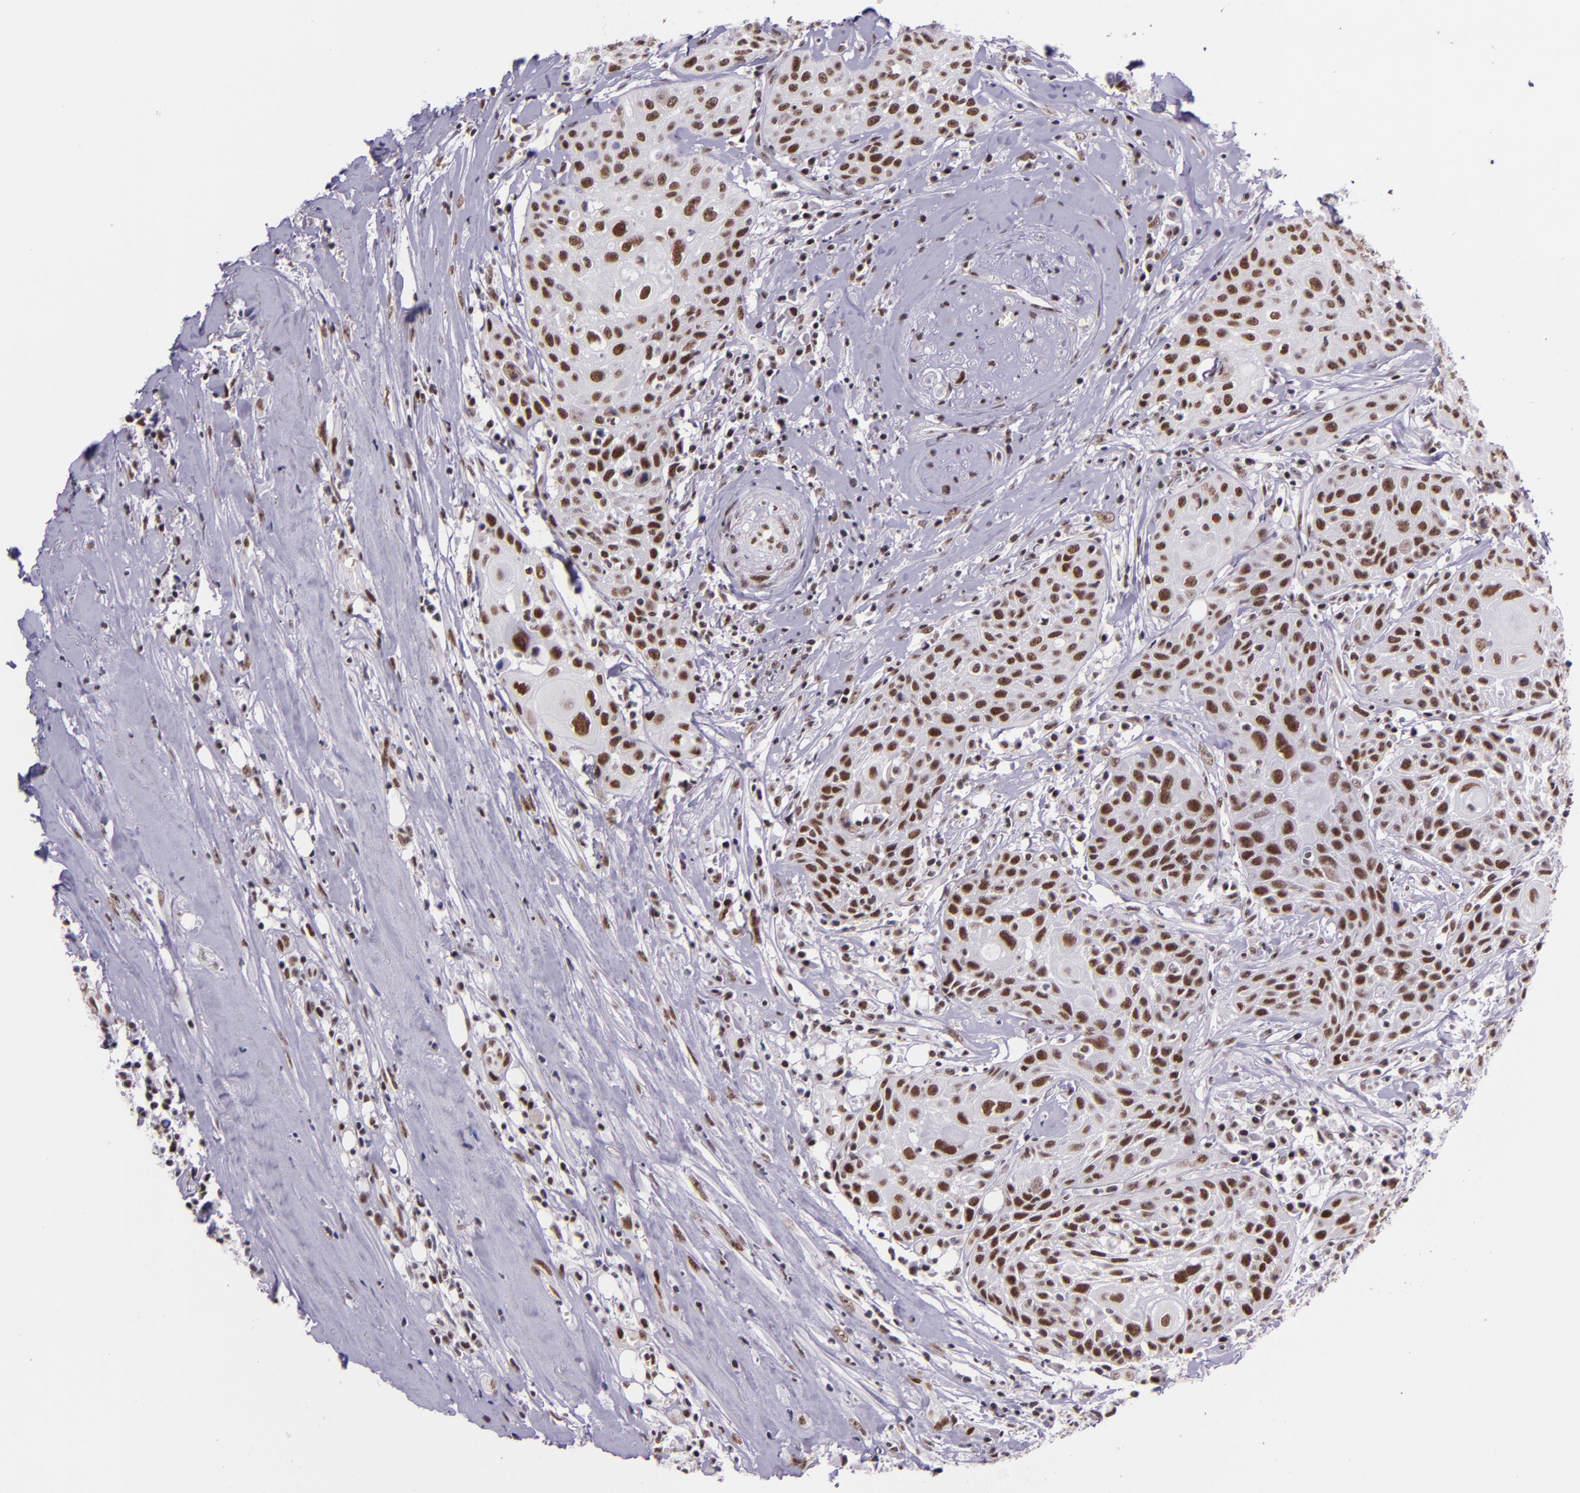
{"staining": {"intensity": "strong", "quantity": ">75%", "location": "nuclear"}, "tissue": "head and neck cancer", "cell_type": "Tumor cells", "image_type": "cancer", "snomed": [{"axis": "morphology", "description": "Squamous cell carcinoma, NOS"}, {"axis": "topography", "description": "Oral tissue"}, {"axis": "topography", "description": "Head-Neck"}], "caption": "This image shows head and neck cancer stained with IHC to label a protein in brown. The nuclear of tumor cells show strong positivity for the protein. Nuclei are counter-stained blue.", "gene": "GPKOW", "patient": {"sex": "female", "age": 82}}